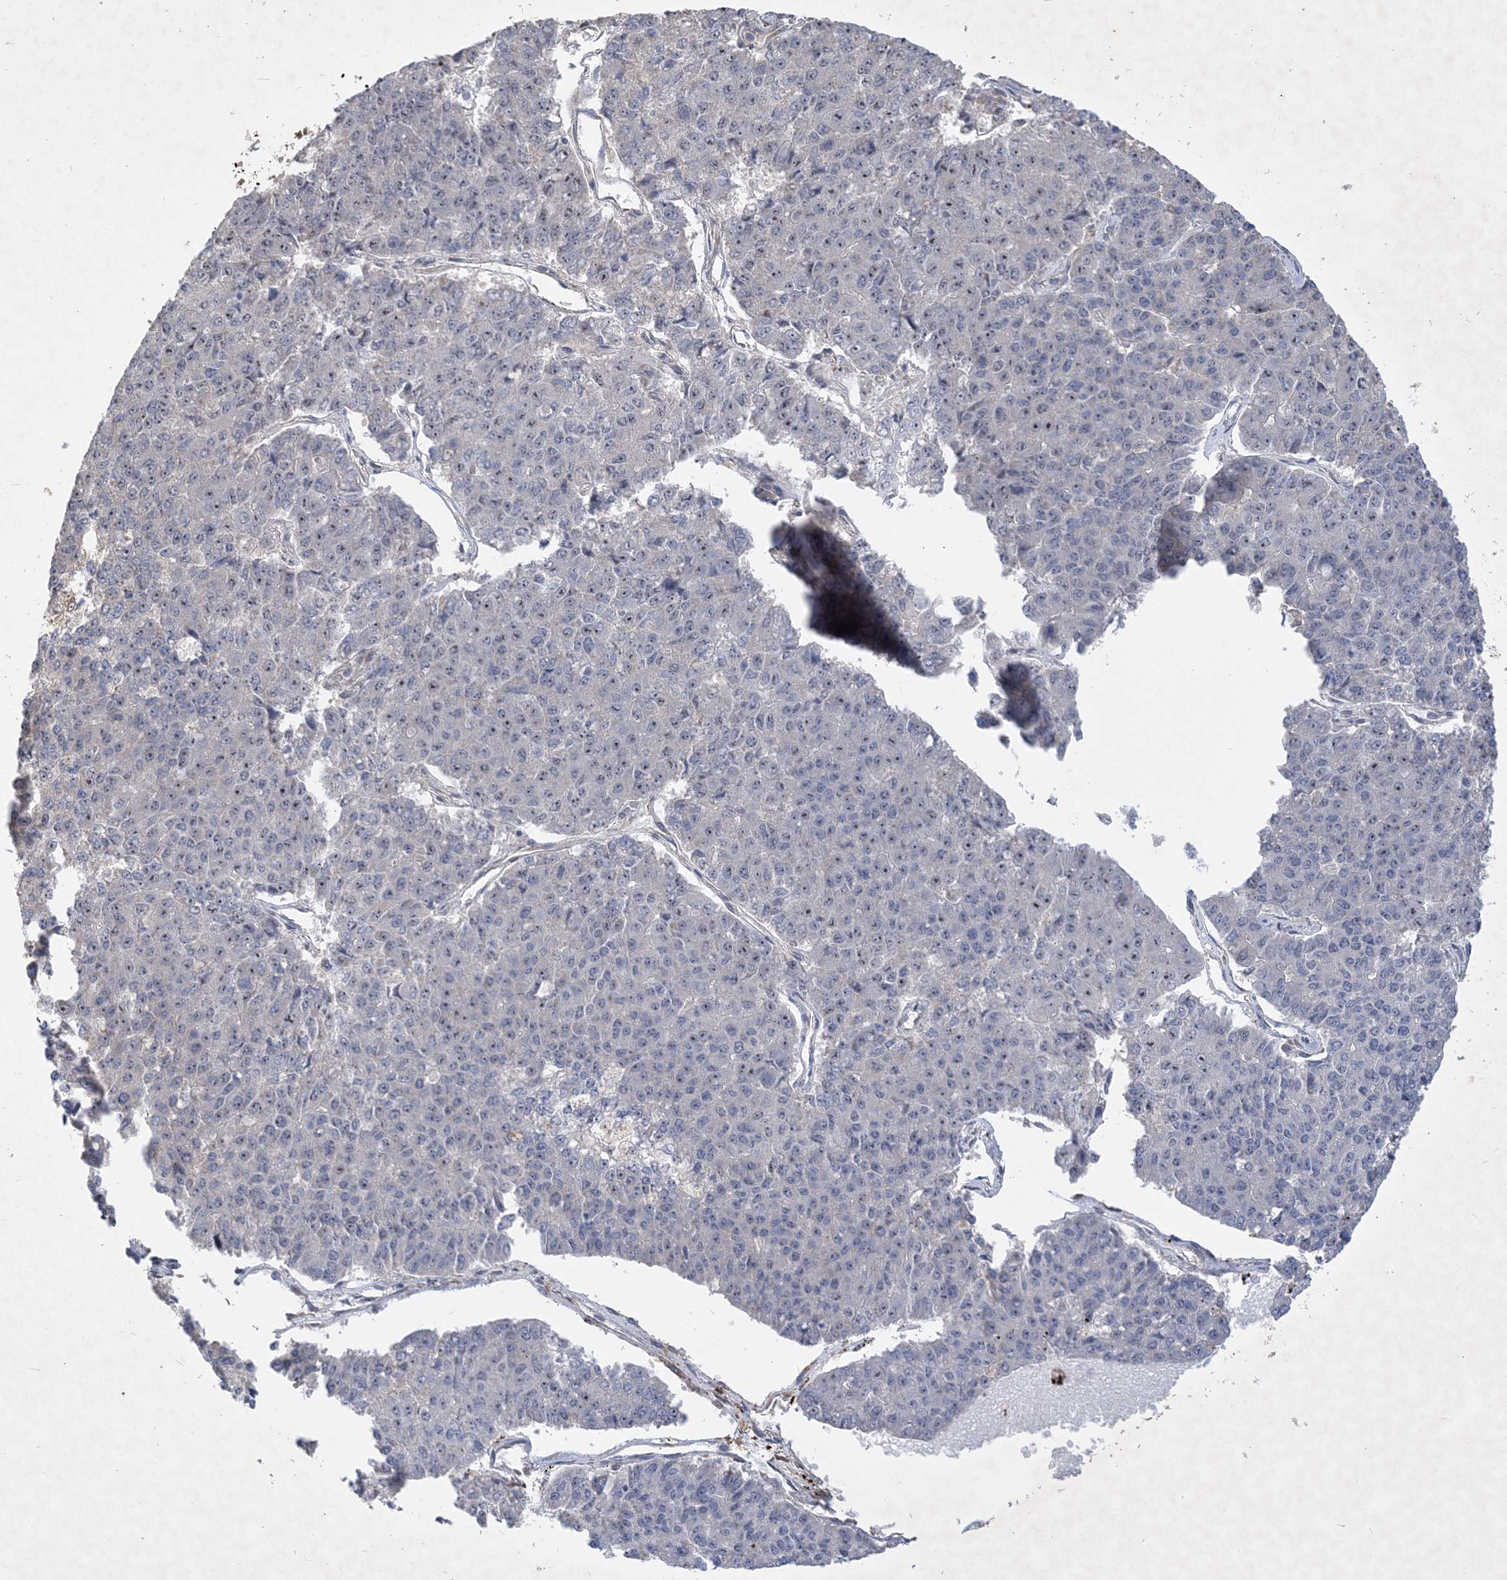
{"staining": {"intensity": "negative", "quantity": "none", "location": "none"}, "tissue": "pancreatic cancer", "cell_type": "Tumor cells", "image_type": "cancer", "snomed": [{"axis": "morphology", "description": "Adenocarcinoma, NOS"}, {"axis": "topography", "description": "Pancreas"}], "caption": "Protein analysis of pancreatic adenocarcinoma displays no significant expression in tumor cells.", "gene": "FEZ2", "patient": {"sex": "male", "age": 50}}